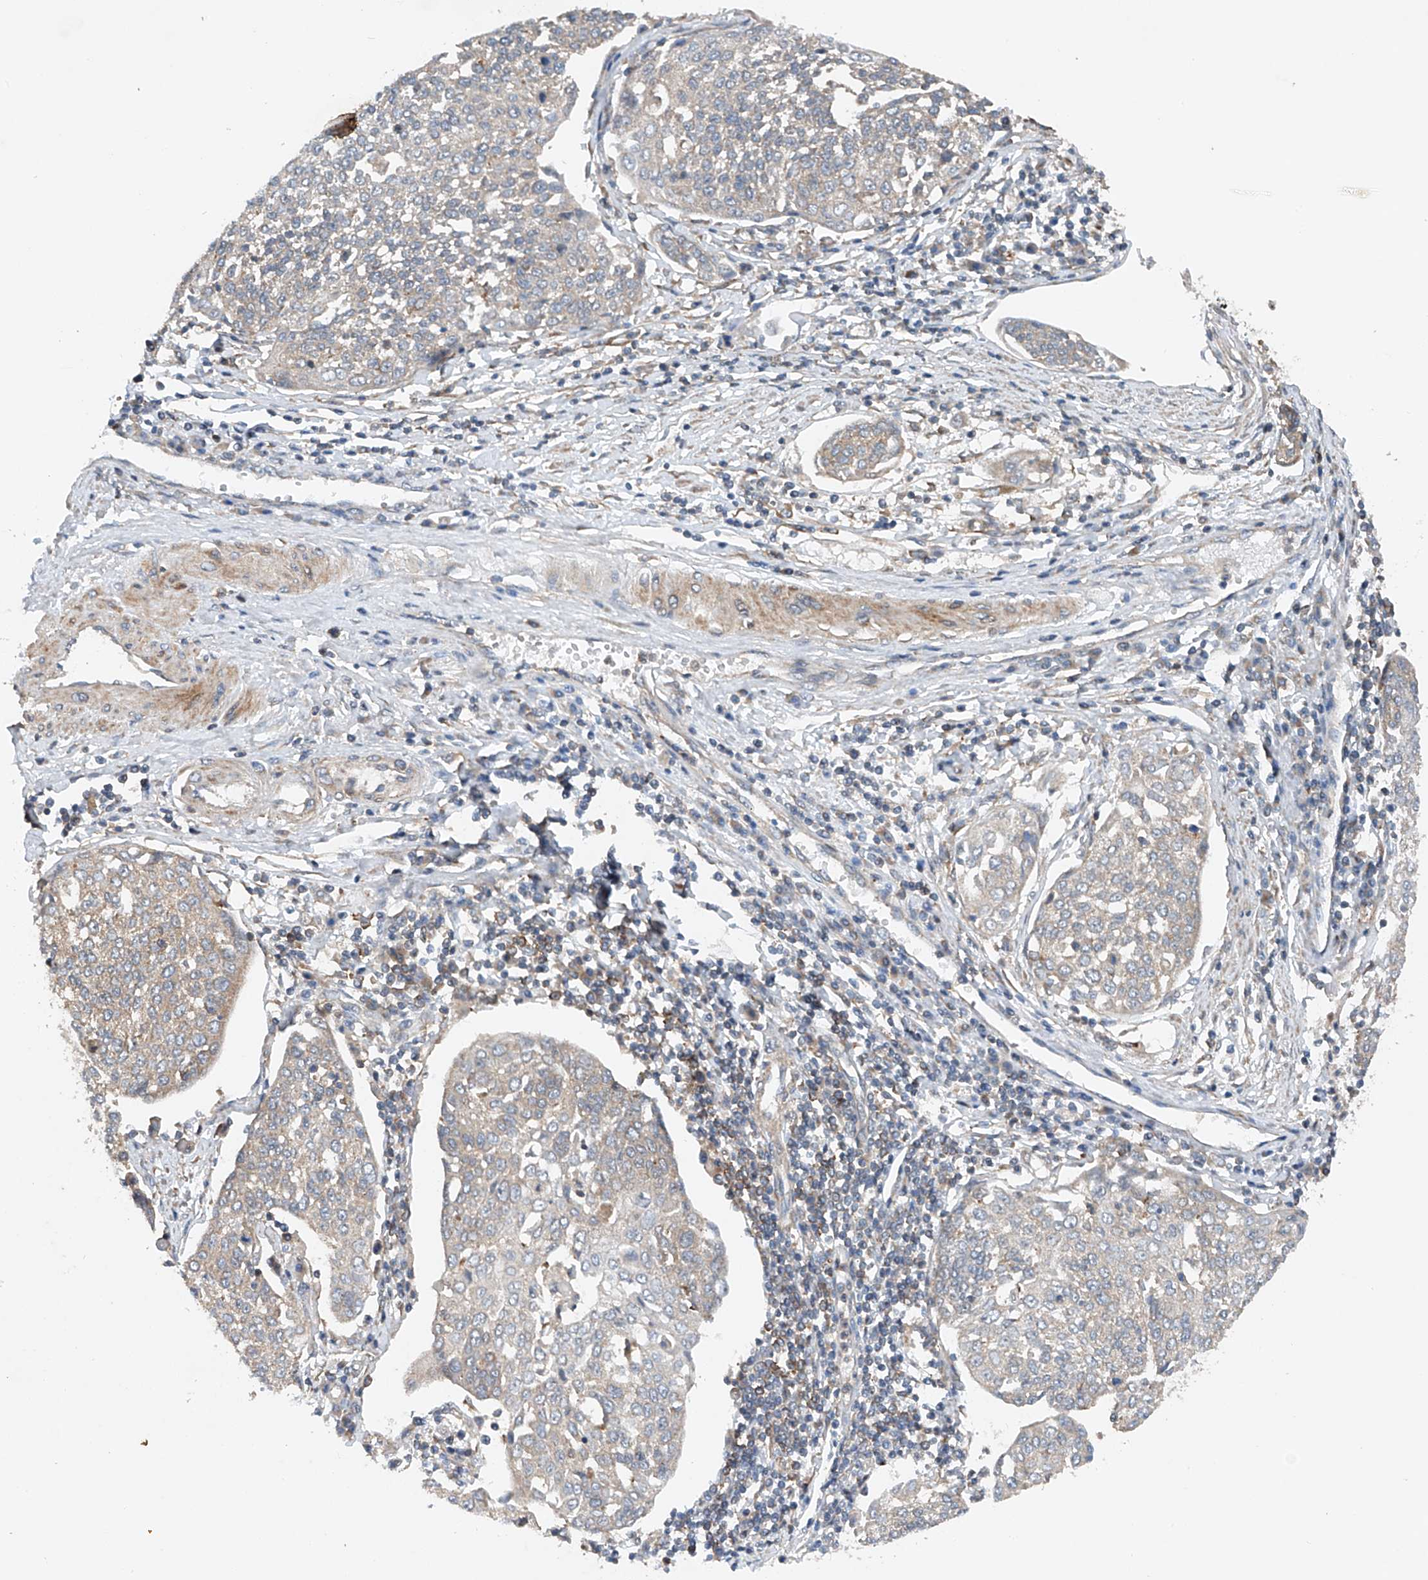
{"staining": {"intensity": "weak", "quantity": "25%-75%", "location": "cytoplasmic/membranous"}, "tissue": "cervical cancer", "cell_type": "Tumor cells", "image_type": "cancer", "snomed": [{"axis": "morphology", "description": "Squamous cell carcinoma, NOS"}, {"axis": "topography", "description": "Cervix"}], "caption": "IHC of cervical cancer (squamous cell carcinoma) exhibits low levels of weak cytoplasmic/membranous staining in about 25%-75% of tumor cells. The protein of interest is stained brown, and the nuclei are stained in blue (DAB IHC with brightfield microscopy, high magnification).", "gene": "CEP85L", "patient": {"sex": "female", "age": 34}}